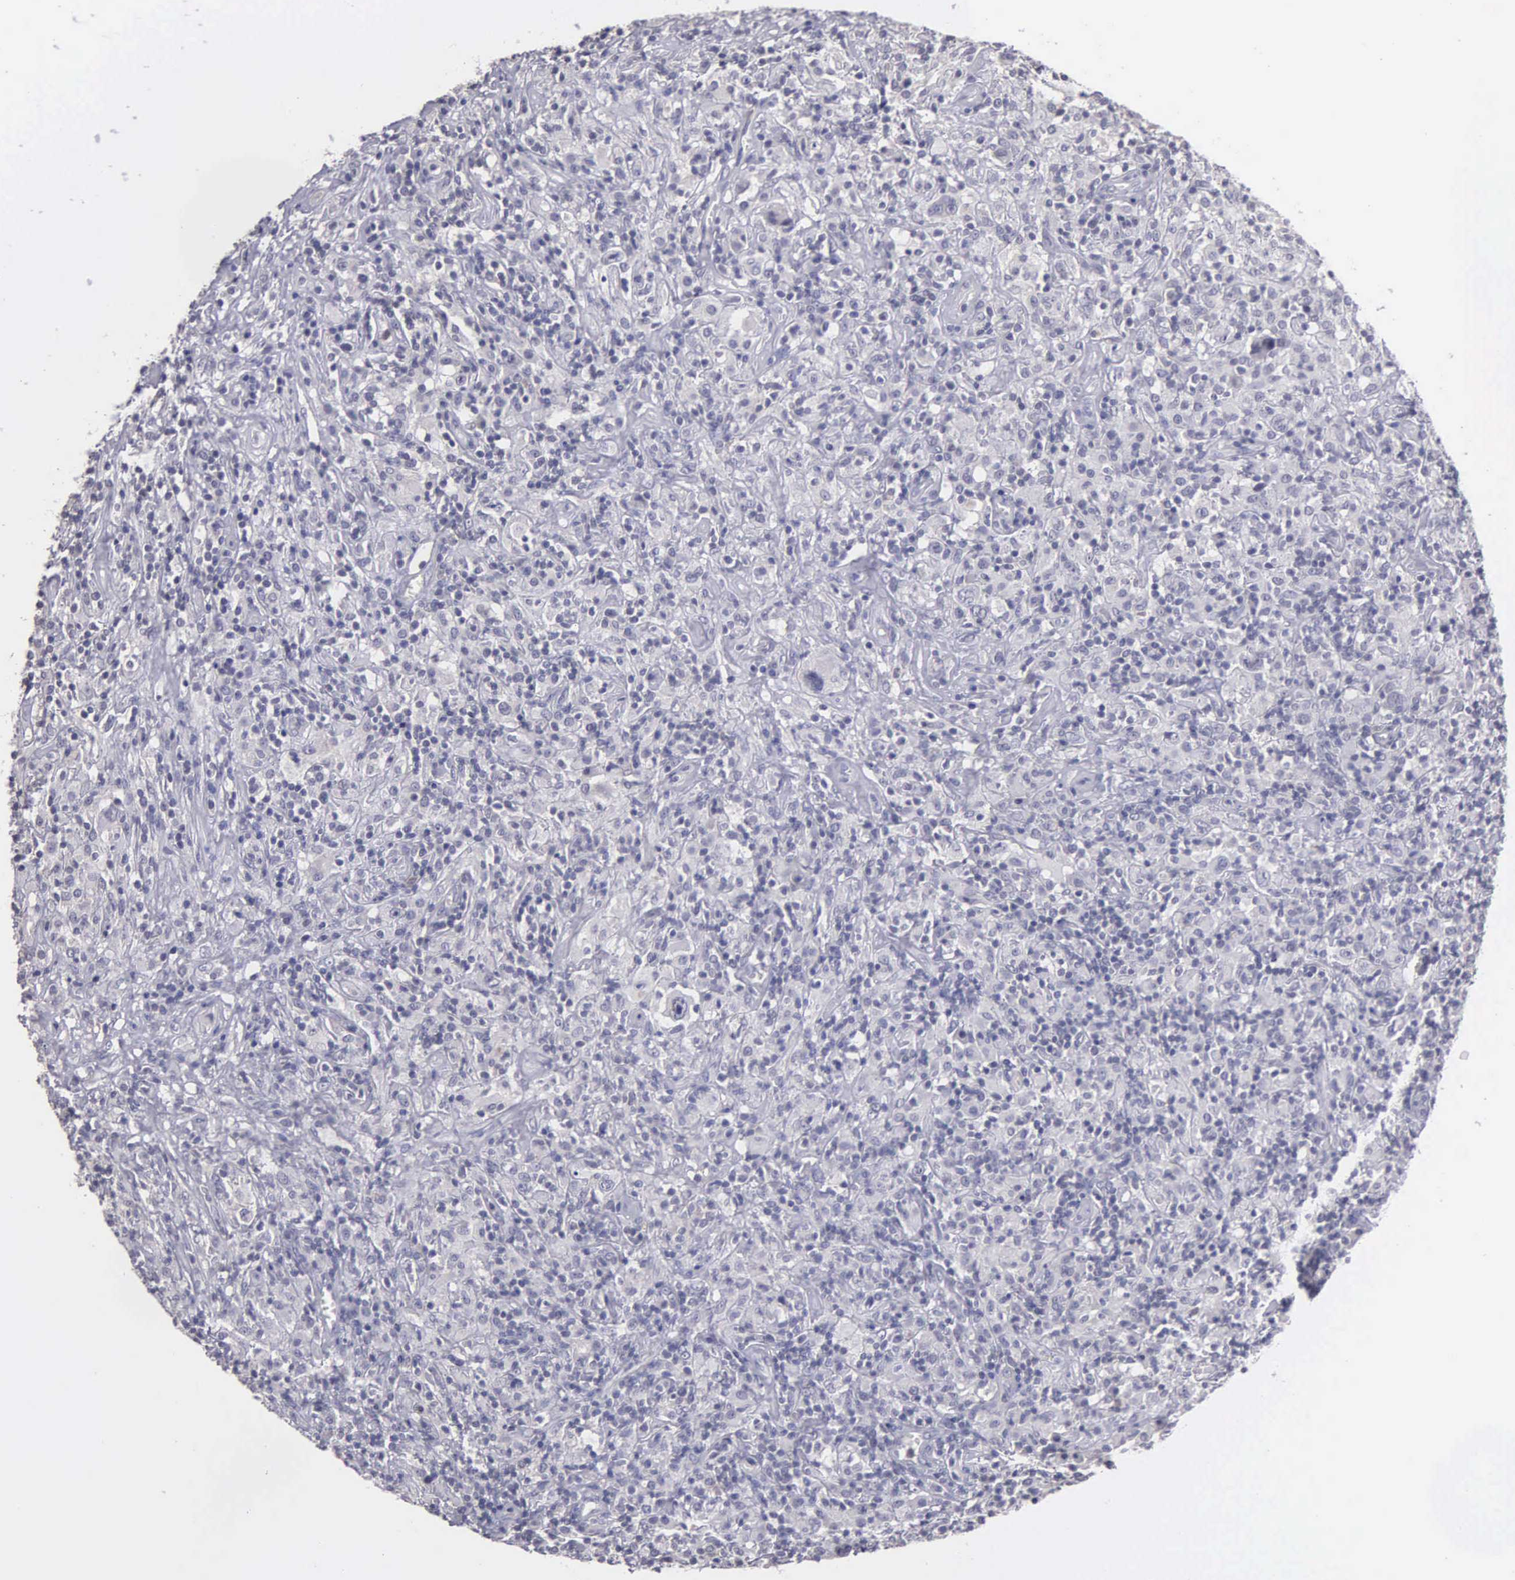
{"staining": {"intensity": "negative", "quantity": "none", "location": "none"}, "tissue": "lymphoma", "cell_type": "Tumor cells", "image_type": "cancer", "snomed": [{"axis": "morphology", "description": "Hodgkin's disease, NOS"}, {"axis": "topography", "description": "Lymph node"}], "caption": "Lymphoma was stained to show a protein in brown. There is no significant staining in tumor cells. (DAB immunohistochemistry with hematoxylin counter stain).", "gene": "BRD1", "patient": {"sex": "male", "age": 46}}